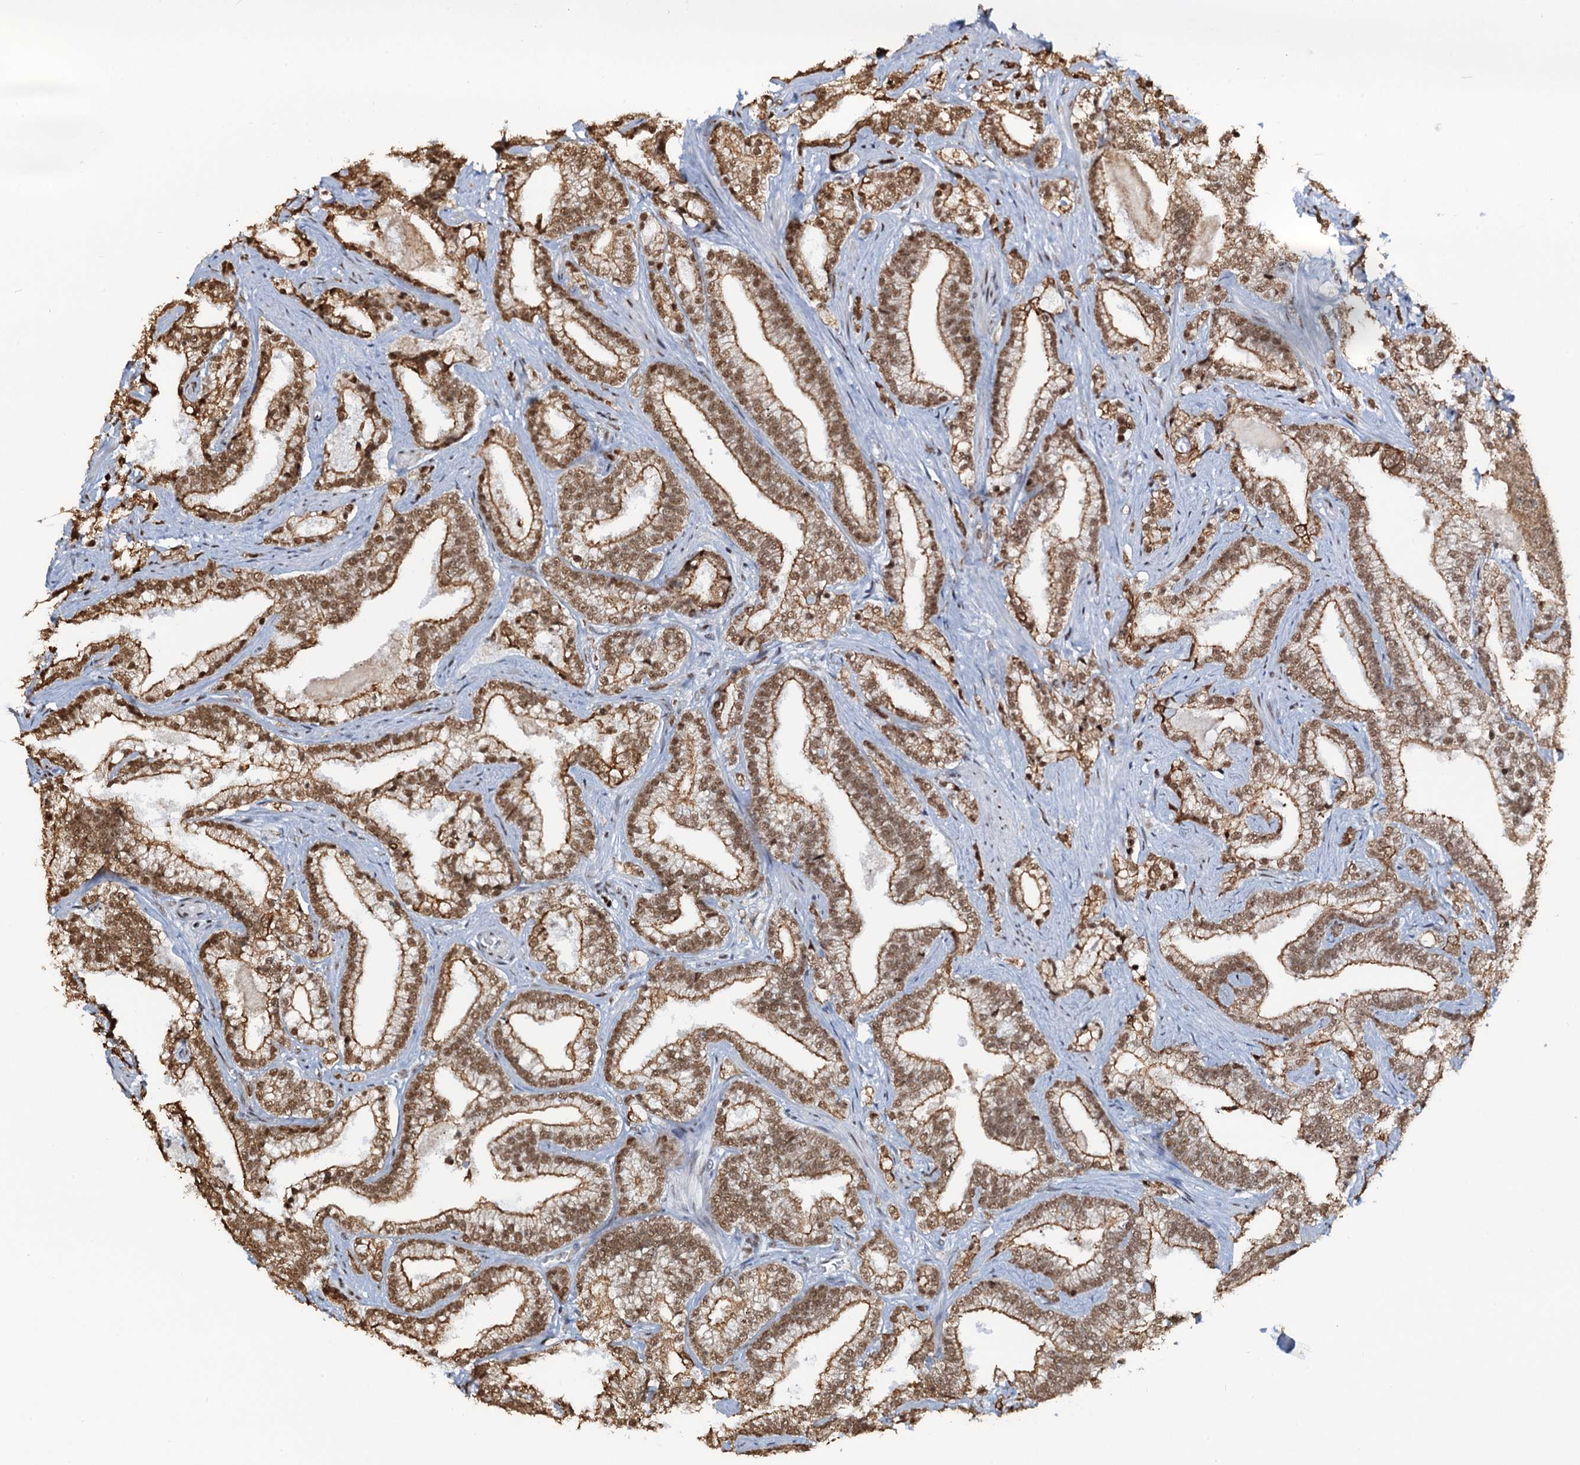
{"staining": {"intensity": "moderate", "quantity": ">75%", "location": "cytoplasmic/membranous,nuclear"}, "tissue": "prostate cancer", "cell_type": "Tumor cells", "image_type": "cancer", "snomed": [{"axis": "morphology", "description": "Adenocarcinoma, High grade"}, {"axis": "topography", "description": "Prostate and seminal vesicle, NOS"}], "caption": "A medium amount of moderate cytoplasmic/membranous and nuclear expression is appreciated in approximately >75% of tumor cells in prostate high-grade adenocarcinoma tissue.", "gene": "ZNF609", "patient": {"sex": "male", "age": 67}}